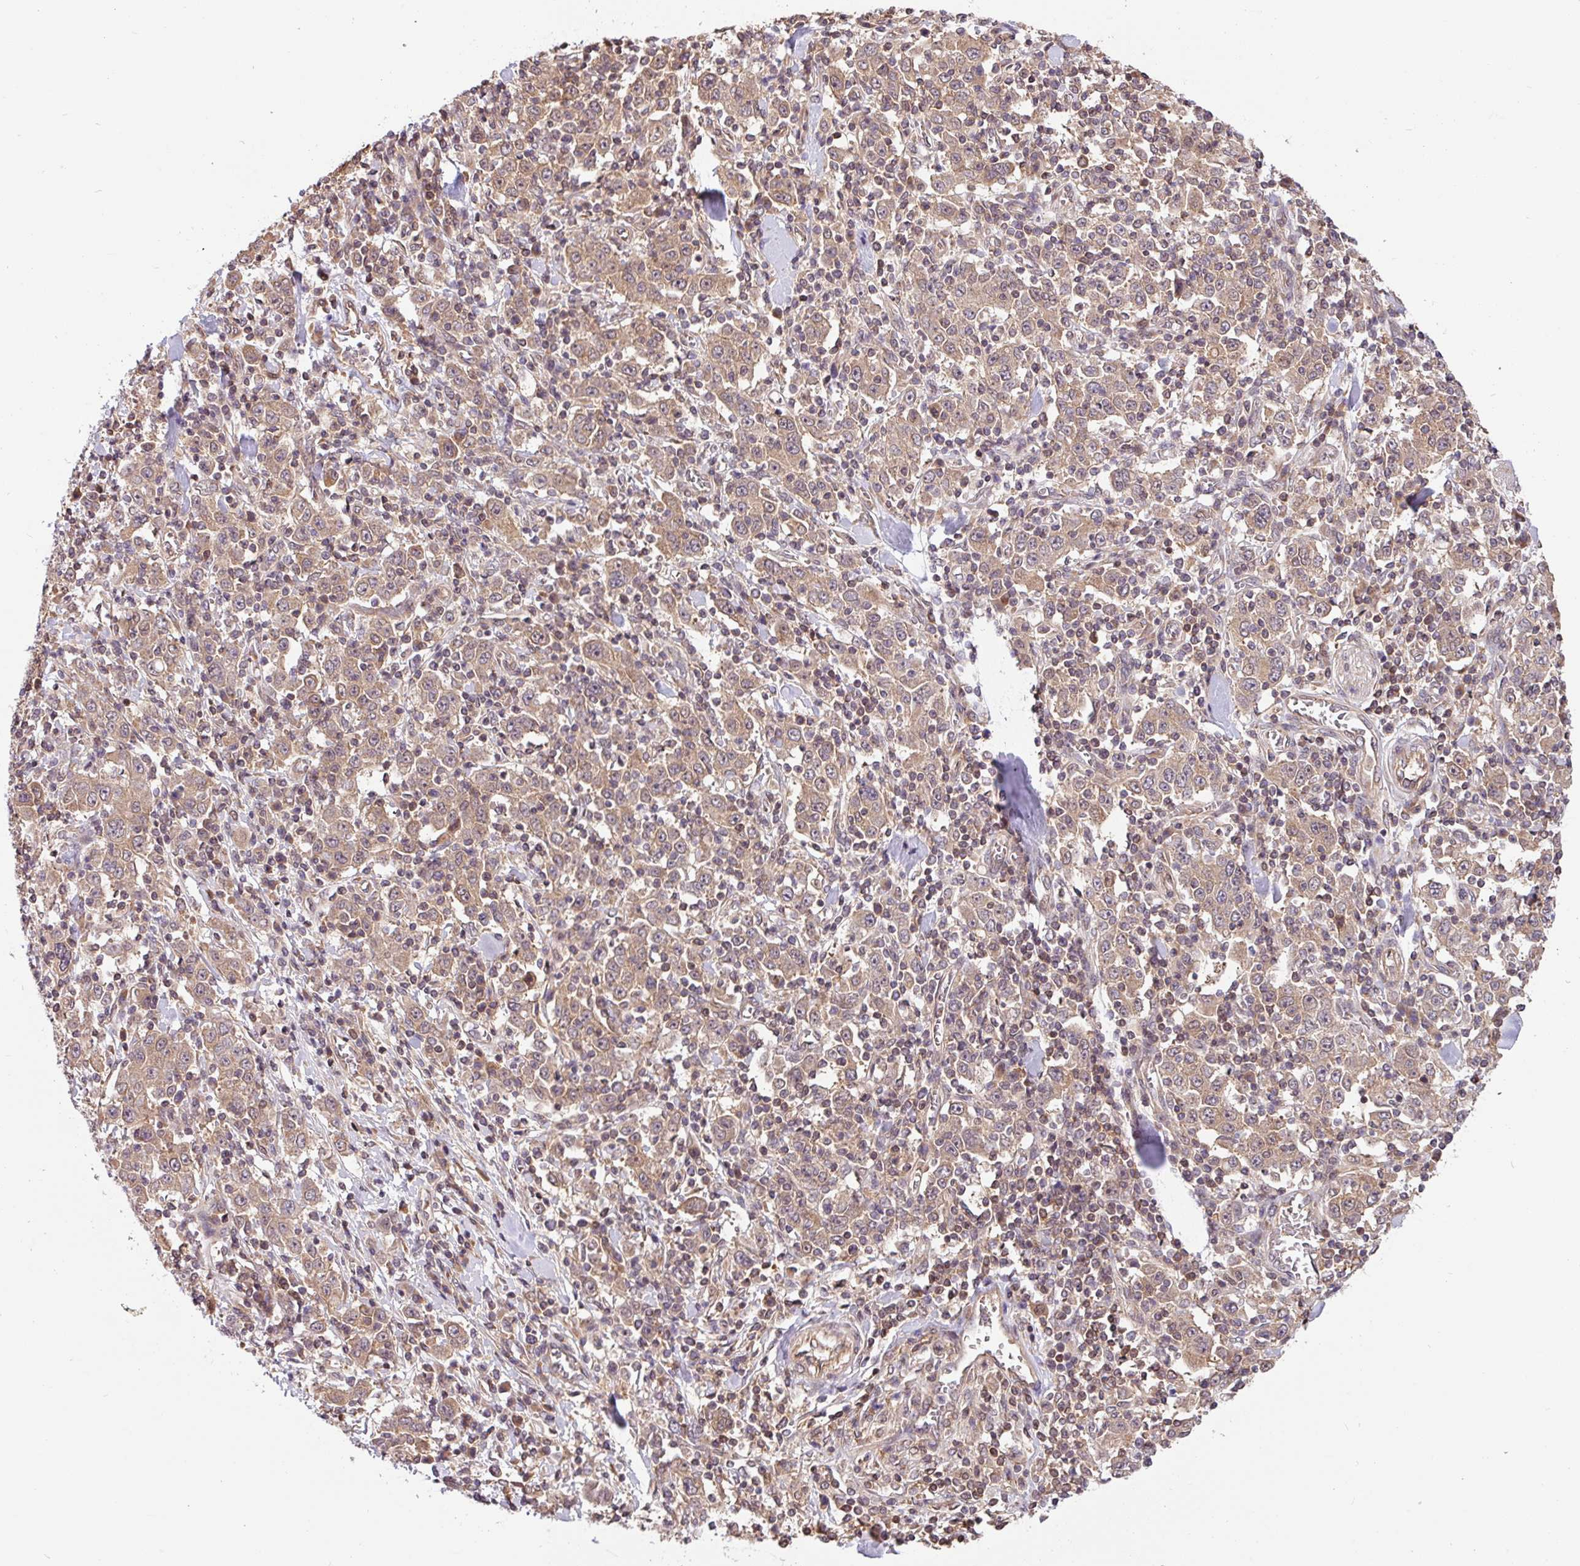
{"staining": {"intensity": "weak", "quantity": ">75%", "location": "cytoplasmic/membranous"}, "tissue": "stomach cancer", "cell_type": "Tumor cells", "image_type": "cancer", "snomed": [{"axis": "morphology", "description": "Normal tissue, NOS"}, {"axis": "morphology", "description": "Adenocarcinoma, NOS"}, {"axis": "topography", "description": "Stomach, upper"}, {"axis": "topography", "description": "Stomach"}], "caption": "Protein analysis of stomach cancer (adenocarcinoma) tissue shows weak cytoplasmic/membranous staining in about >75% of tumor cells.", "gene": "SHB", "patient": {"sex": "male", "age": 59}}